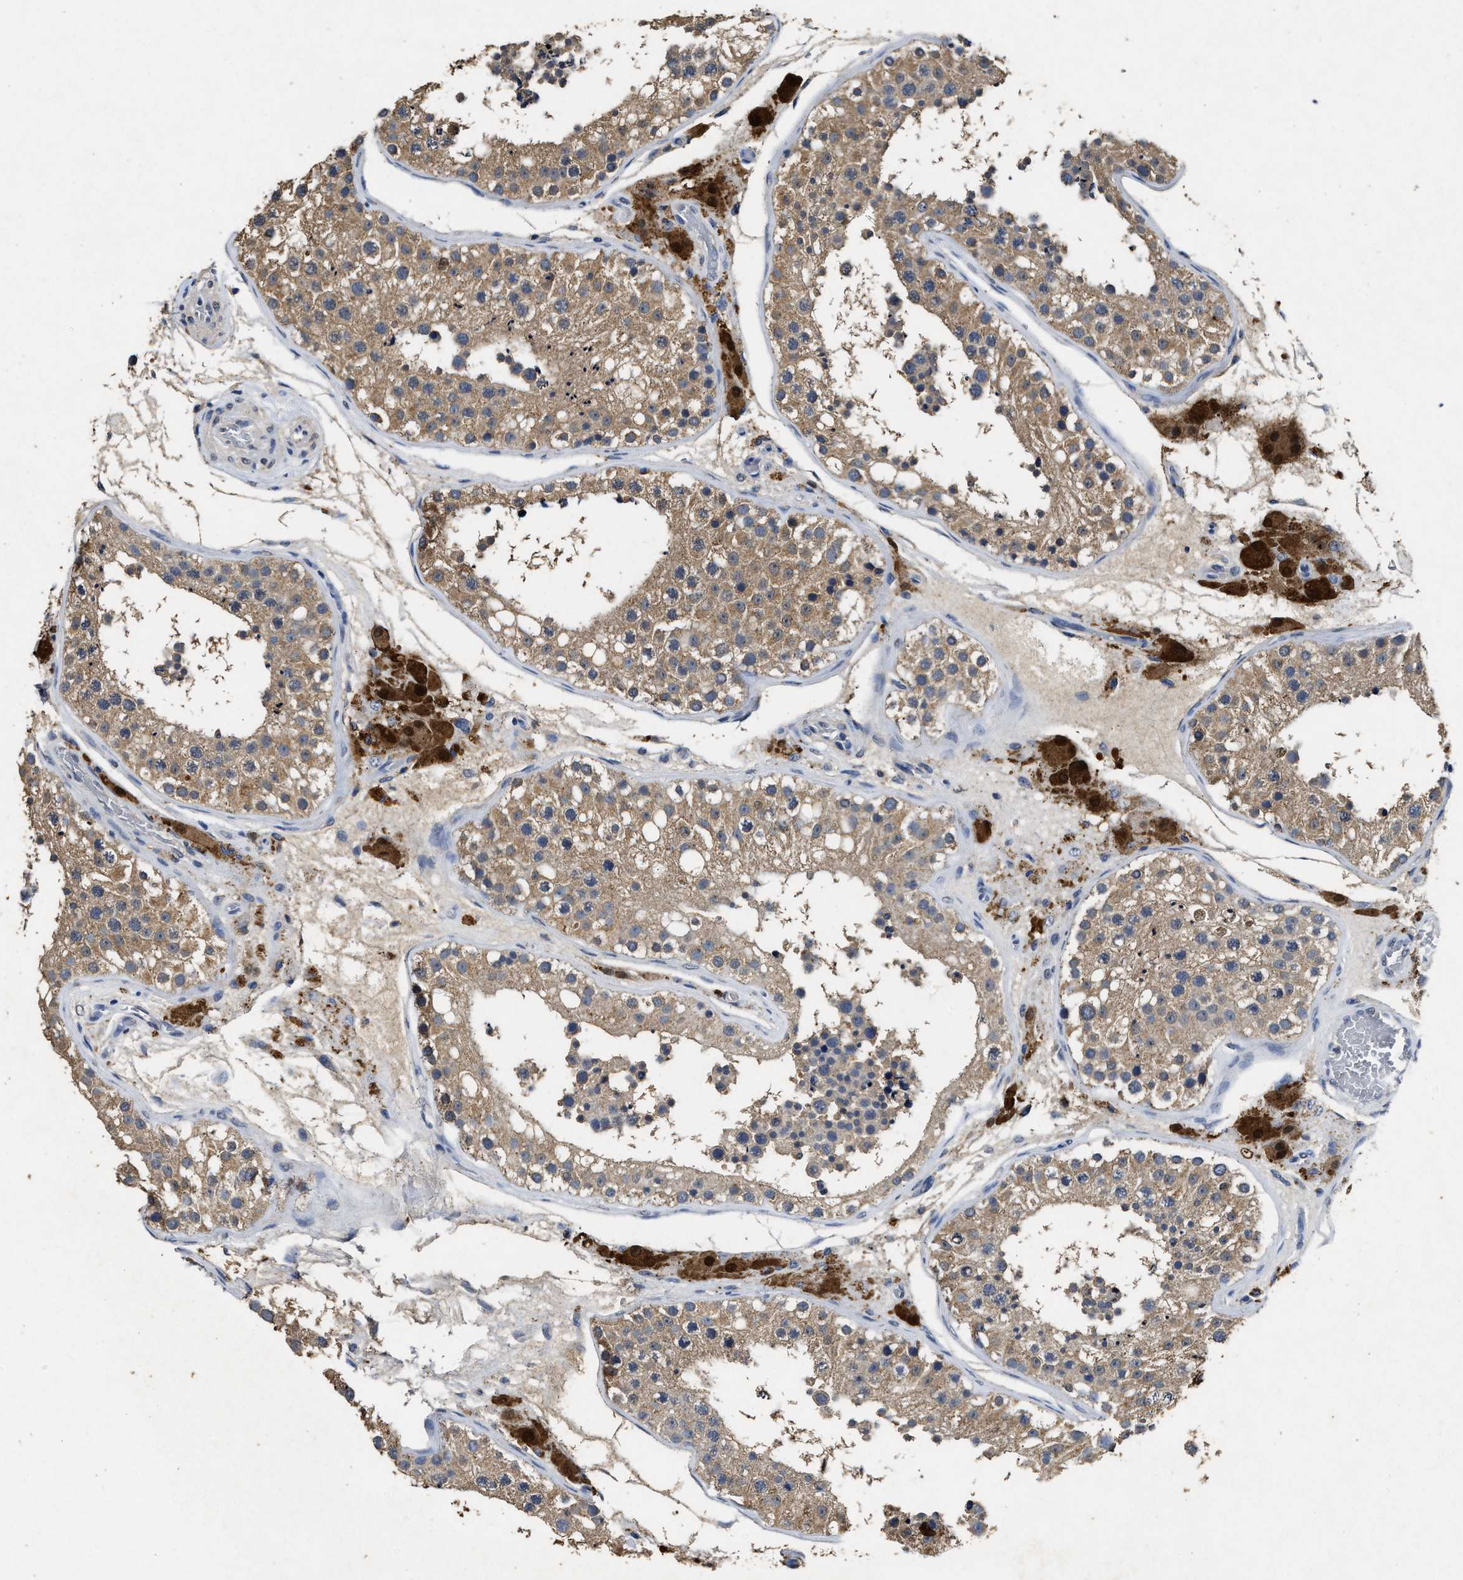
{"staining": {"intensity": "moderate", "quantity": ">75%", "location": "cytoplasmic/membranous"}, "tissue": "testis", "cell_type": "Cells in seminiferous ducts", "image_type": "normal", "snomed": [{"axis": "morphology", "description": "Normal tissue, NOS"}, {"axis": "topography", "description": "Testis"}], "caption": "Immunohistochemical staining of unremarkable testis demonstrates medium levels of moderate cytoplasmic/membranous expression in approximately >75% of cells in seminiferous ducts.", "gene": "CTNNA1", "patient": {"sex": "male", "age": 26}}